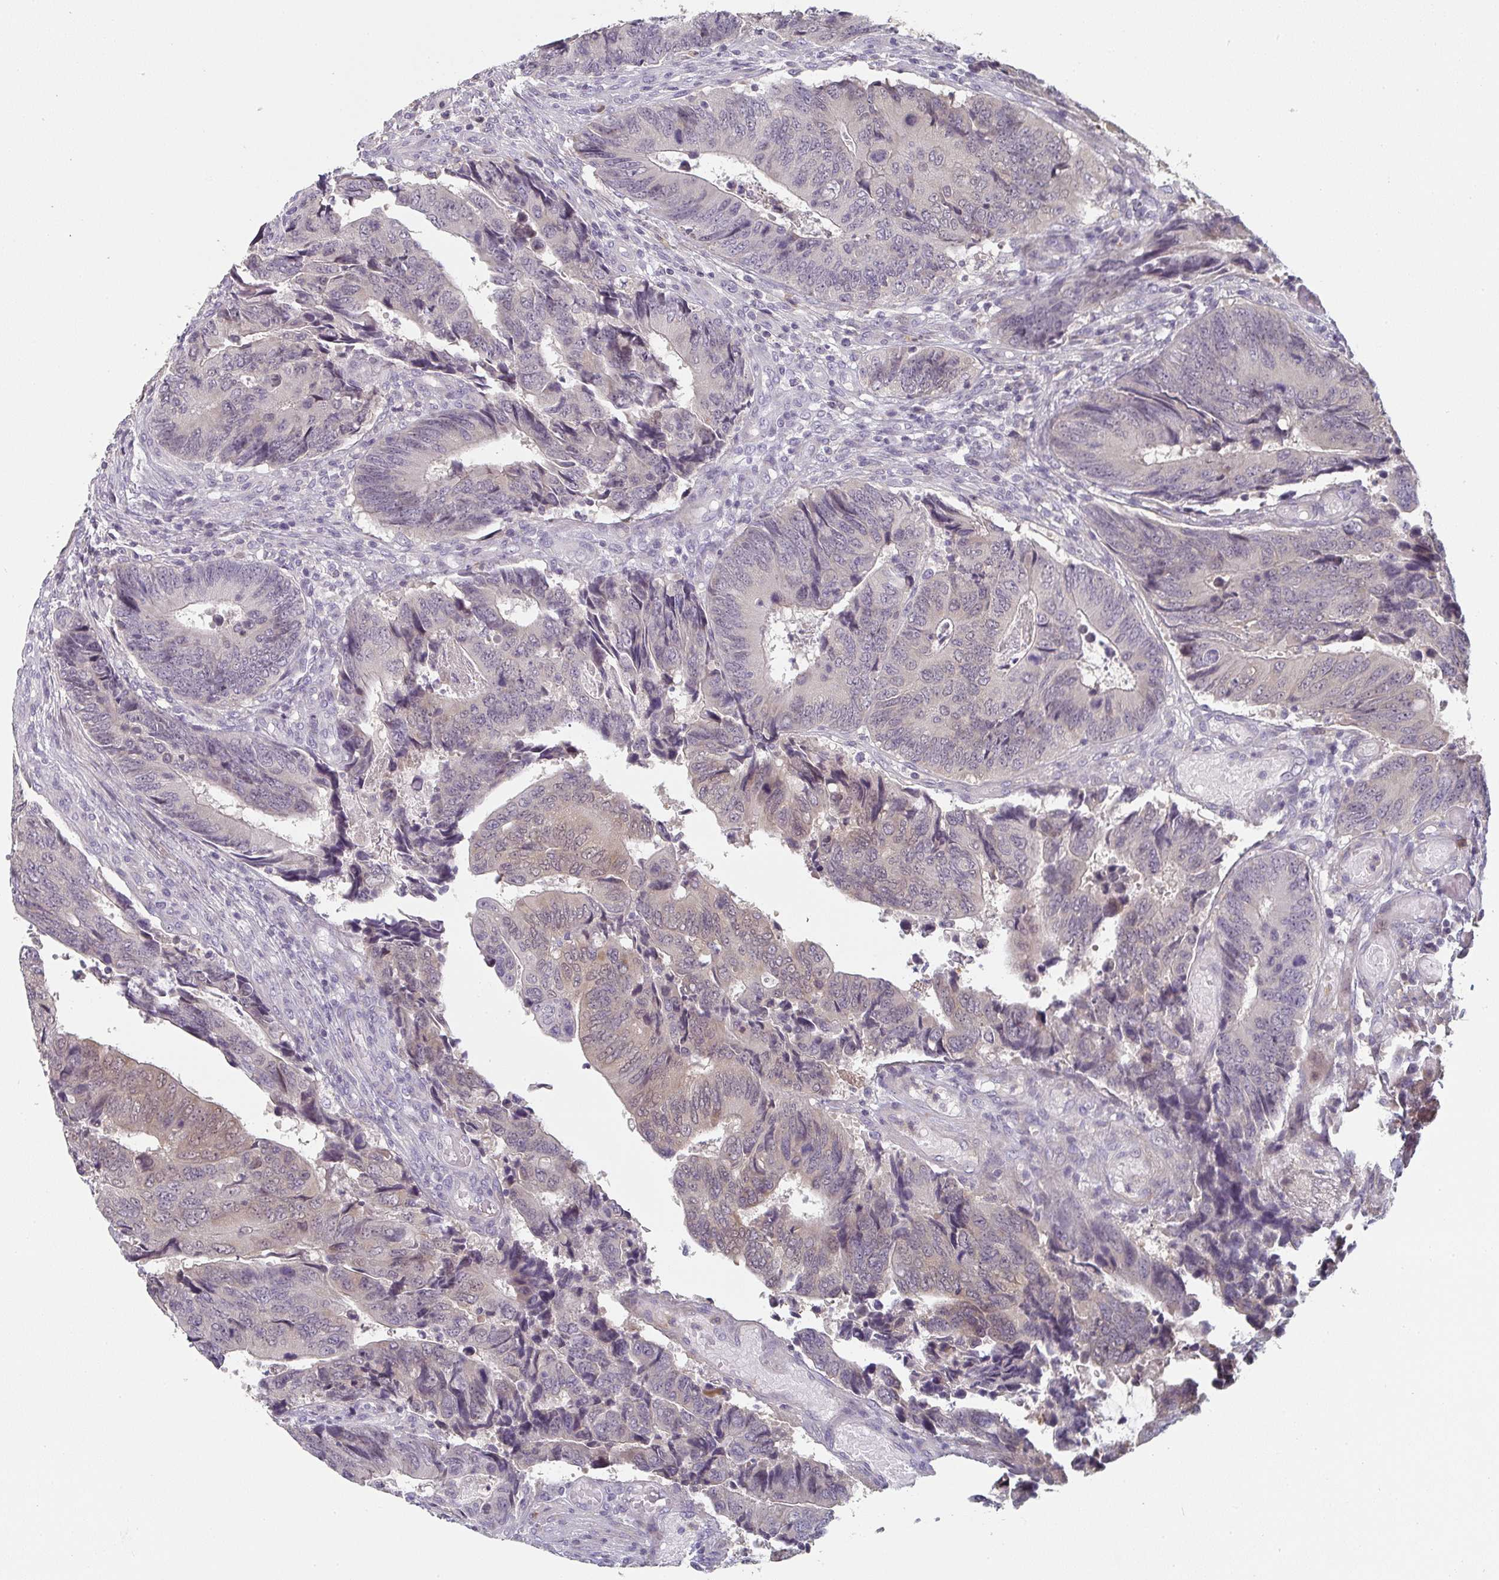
{"staining": {"intensity": "weak", "quantity": "25%-75%", "location": "cytoplasmic/membranous,nuclear"}, "tissue": "colorectal cancer", "cell_type": "Tumor cells", "image_type": "cancer", "snomed": [{"axis": "morphology", "description": "Adenocarcinoma, NOS"}, {"axis": "topography", "description": "Colon"}], "caption": "A micrograph of human colorectal cancer (adenocarcinoma) stained for a protein demonstrates weak cytoplasmic/membranous and nuclear brown staining in tumor cells. (brown staining indicates protein expression, while blue staining denotes nuclei).", "gene": "A1CF", "patient": {"sex": "male", "age": 87}}